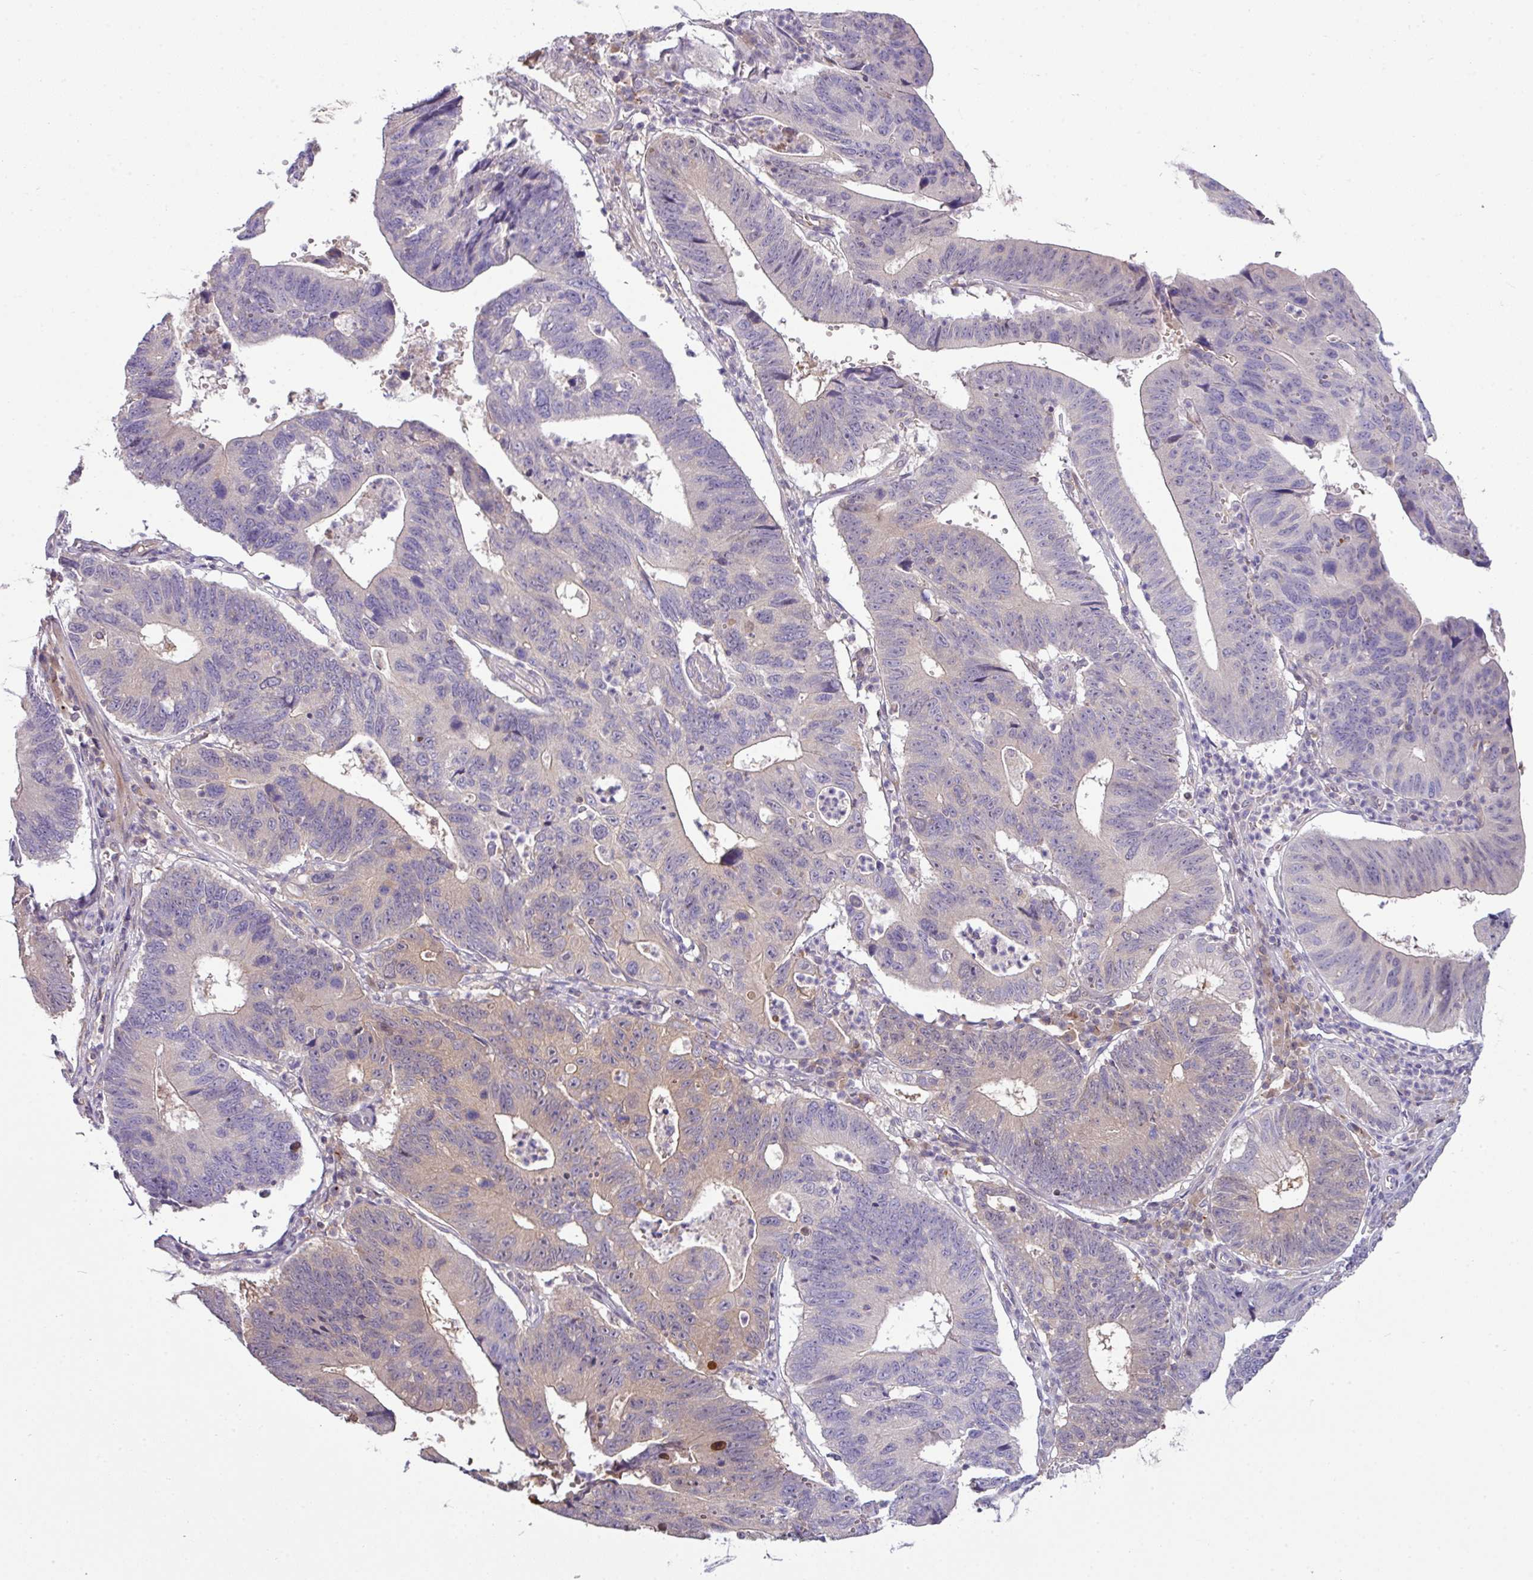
{"staining": {"intensity": "negative", "quantity": "none", "location": "none"}, "tissue": "stomach cancer", "cell_type": "Tumor cells", "image_type": "cancer", "snomed": [{"axis": "morphology", "description": "Adenocarcinoma, NOS"}, {"axis": "topography", "description": "Stomach"}], "caption": "Adenocarcinoma (stomach) stained for a protein using immunohistochemistry (IHC) exhibits no positivity tumor cells.", "gene": "SLAMF6", "patient": {"sex": "male", "age": 59}}